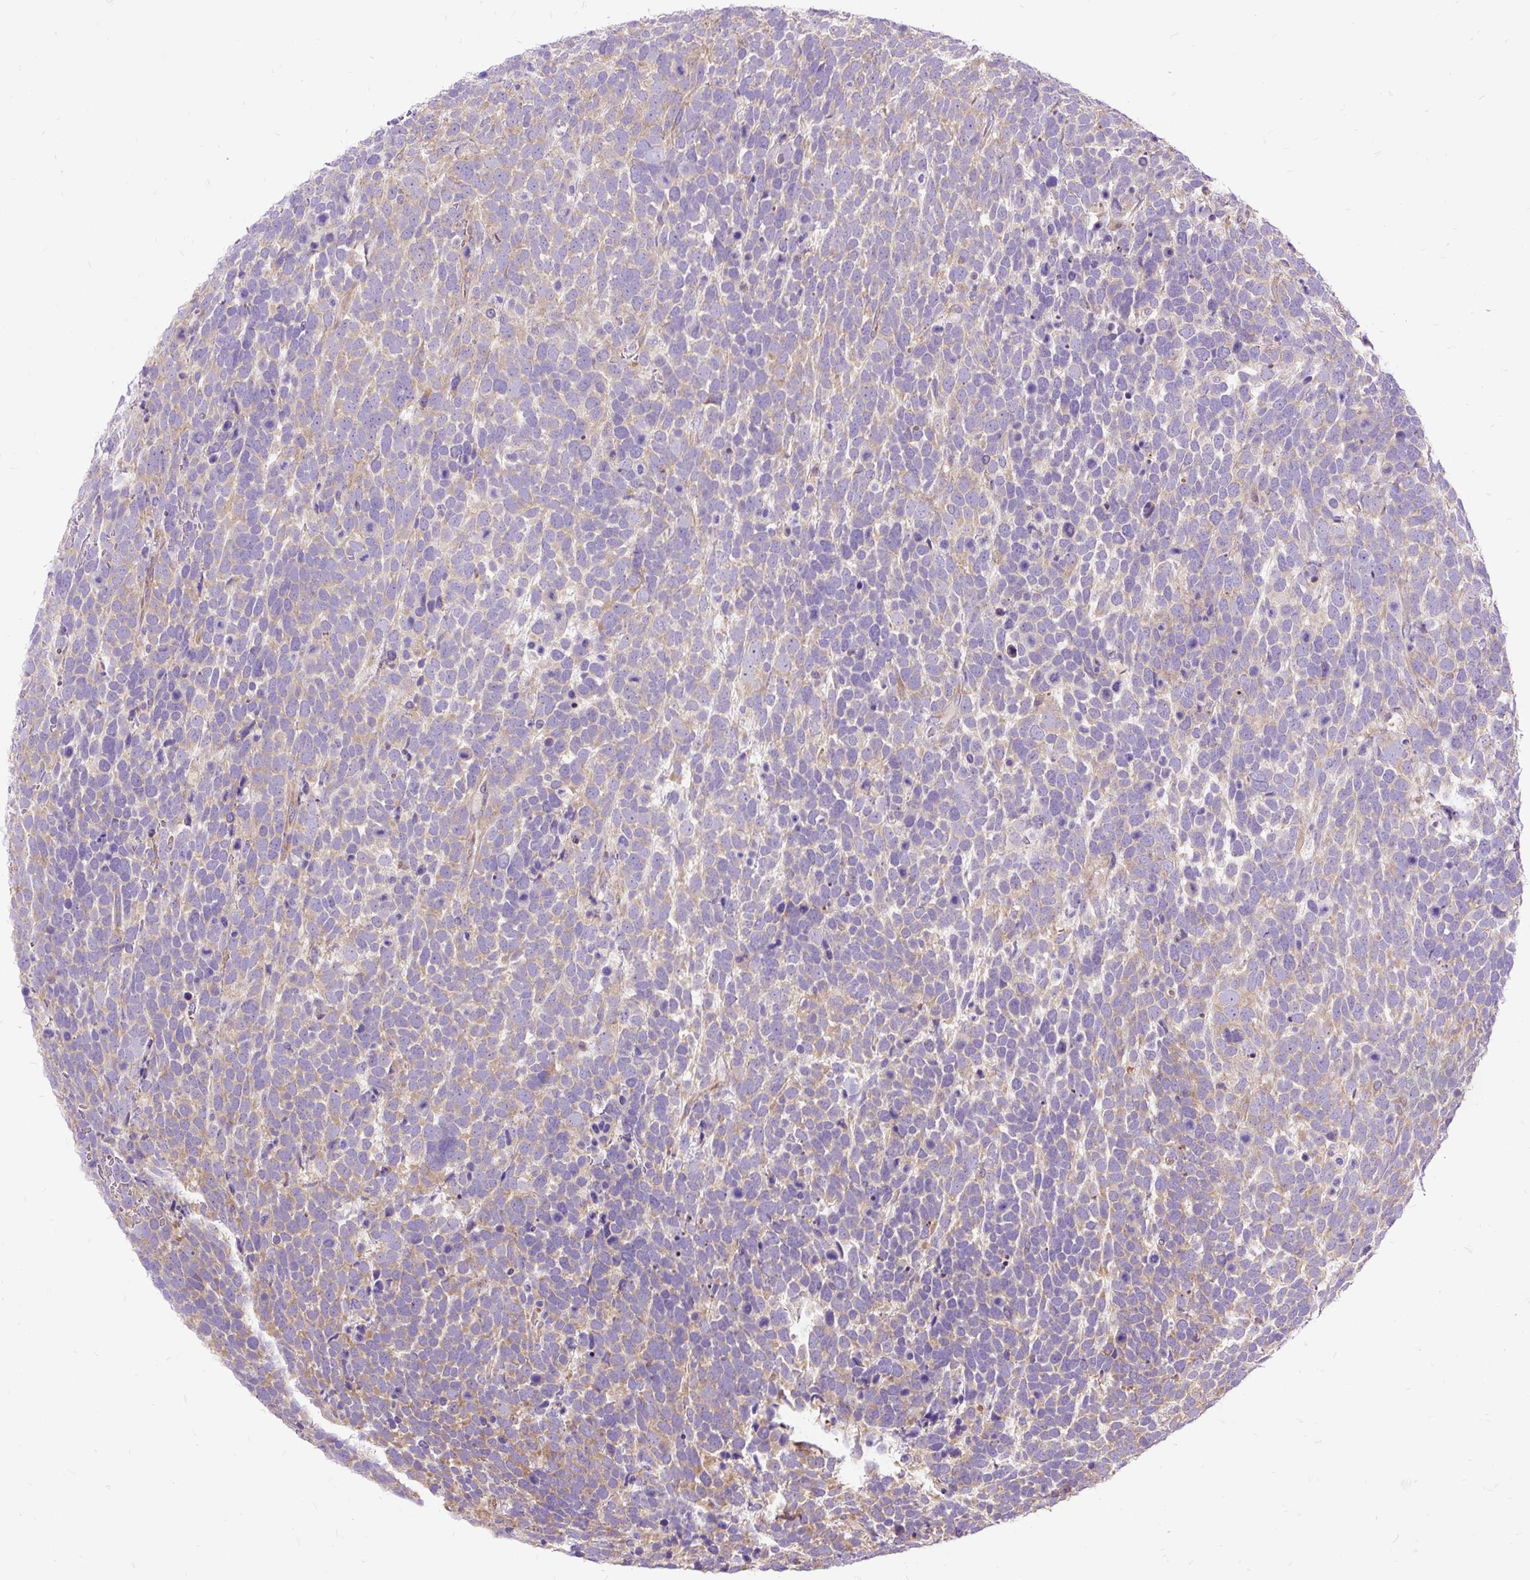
{"staining": {"intensity": "weak", "quantity": "25%-75%", "location": "cytoplasmic/membranous"}, "tissue": "urothelial cancer", "cell_type": "Tumor cells", "image_type": "cancer", "snomed": [{"axis": "morphology", "description": "Urothelial carcinoma, High grade"}, {"axis": "topography", "description": "Urinary bladder"}], "caption": "This histopathology image displays IHC staining of high-grade urothelial carcinoma, with low weak cytoplasmic/membranous positivity in approximately 25%-75% of tumor cells.", "gene": "RPS5", "patient": {"sex": "female", "age": 82}}